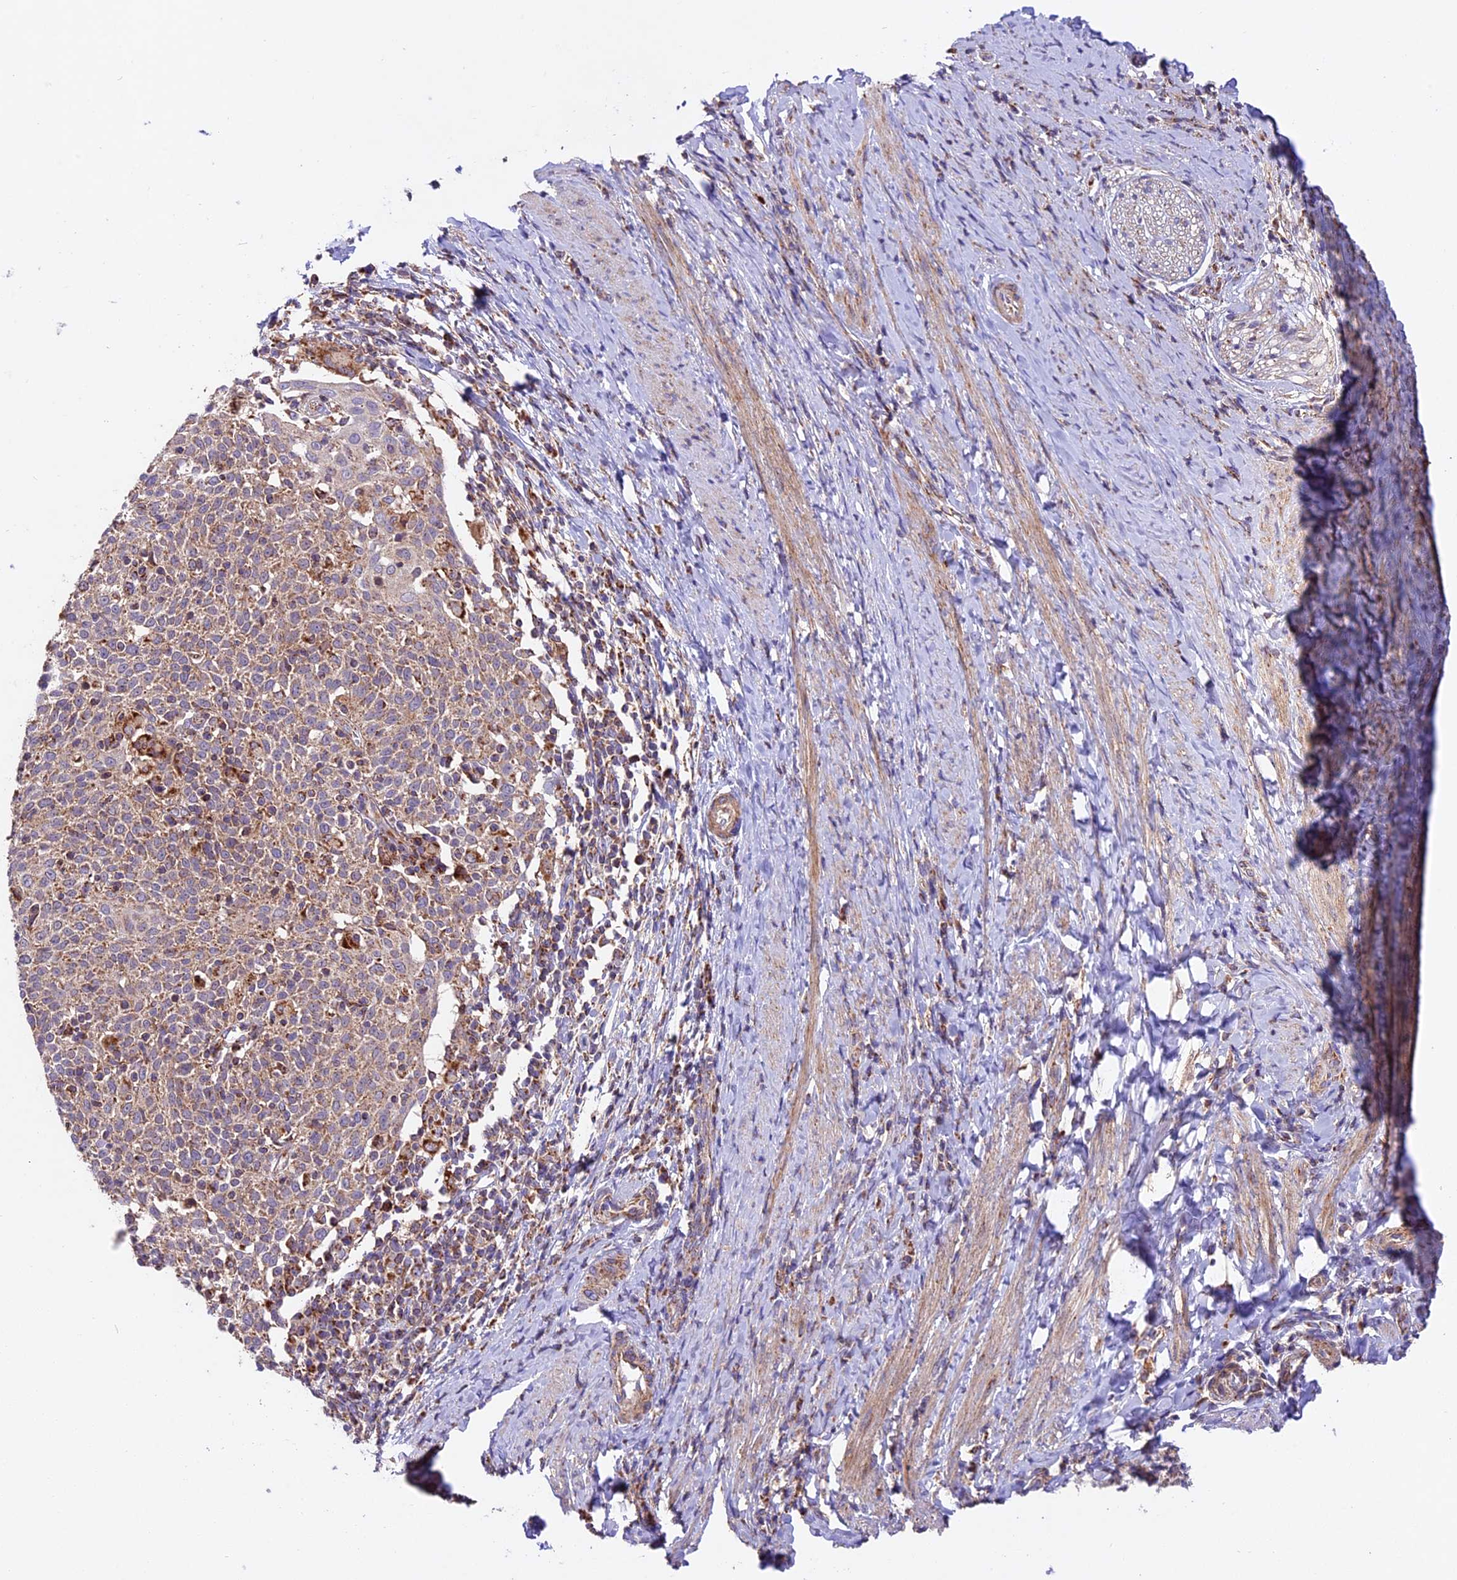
{"staining": {"intensity": "weak", "quantity": "25%-75%", "location": "cytoplasmic/membranous"}, "tissue": "cervical cancer", "cell_type": "Tumor cells", "image_type": "cancer", "snomed": [{"axis": "morphology", "description": "Squamous cell carcinoma, NOS"}, {"axis": "topography", "description": "Cervix"}], "caption": "Cervical cancer (squamous cell carcinoma) stained with a protein marker demonstrates weak staining in tumor cells.", "gene": "NDUFA8", "patient": {"sex": "female", "age": 52}}